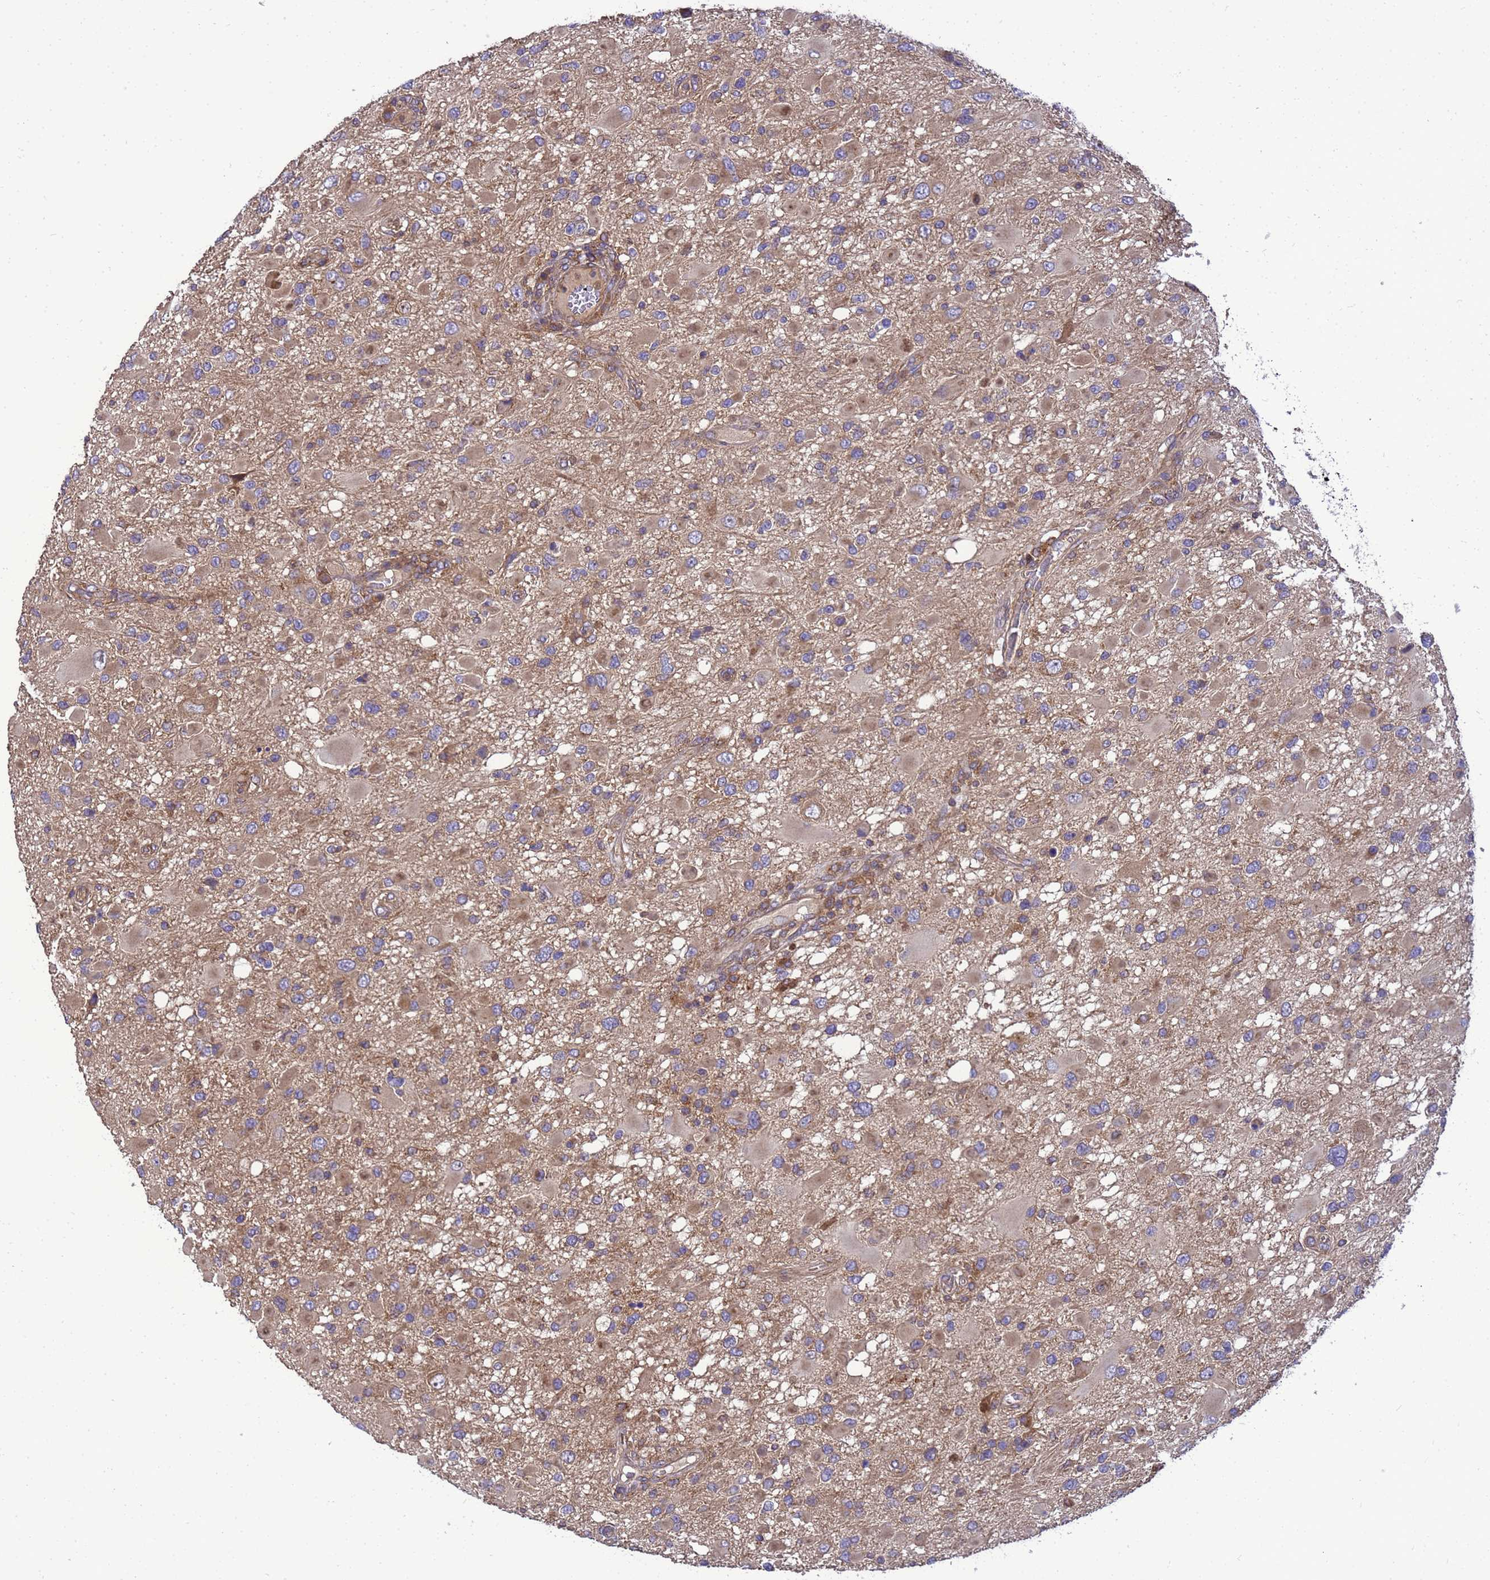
{"staining": {"intensity": "moderate", "quantity": "25%-75%", "location": "cytoplasmic/membranous"}, "tissue": "glioma", "cell_type": "Tumor cells", "image_type": "cancer", "snomed": [{"axis": "morphology", "description": "Glioma, malignant, High grade"}, {"axis": "topography", "description": "Brain"}], "caption": "Human glioma stained for a protein (brown) displays moderate cytoplasmic/membranous positive expression in about 25%-75% of tumor cells.", "gene": "BECN1", "patient": {"sex": "male", "age": 53}}